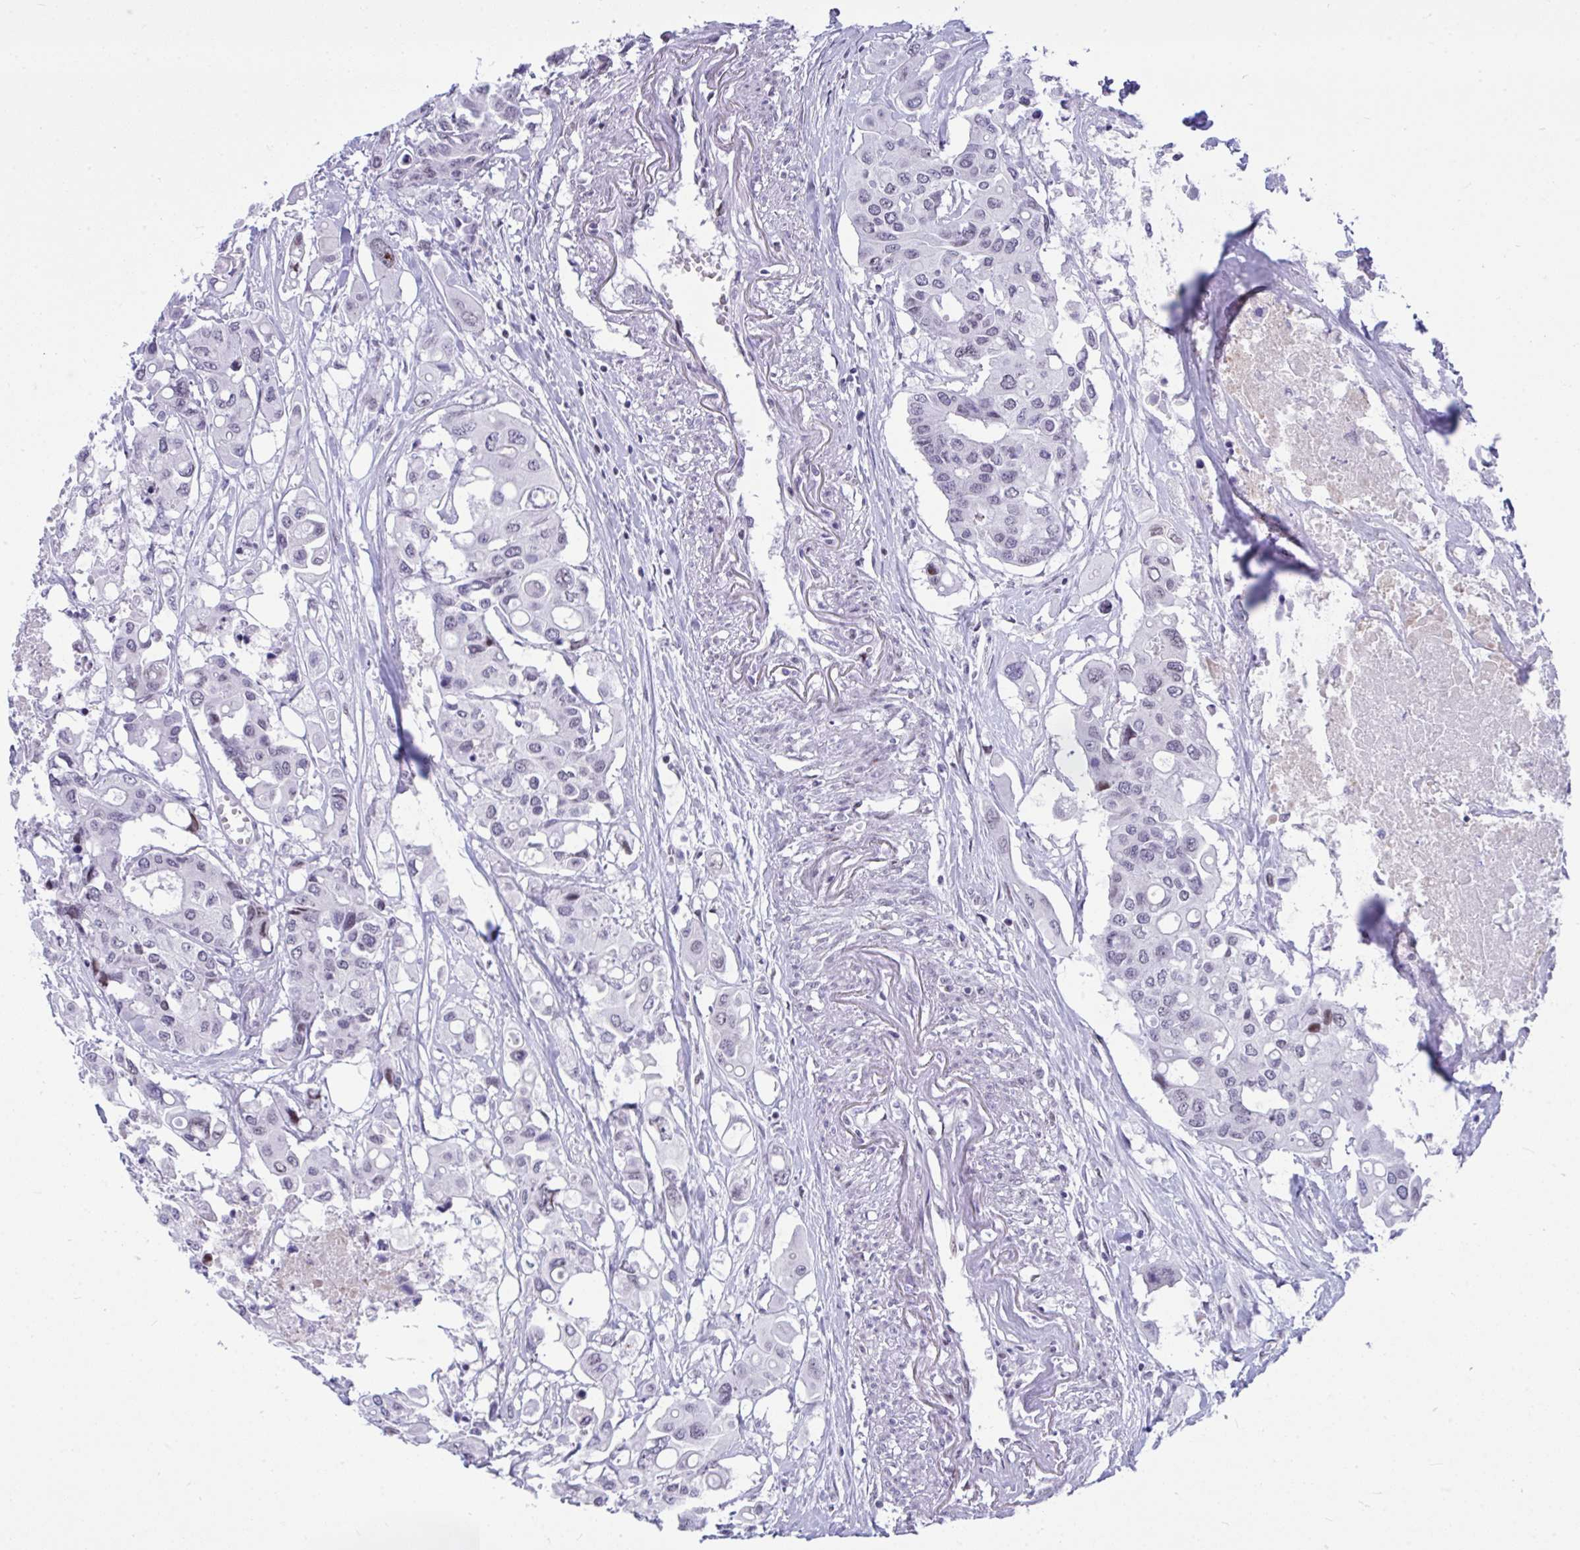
{"staining": {"intensity": "negative", "quantity": "none", "location": "none"}, "tissue": "colorectal cancer", "cell_type": "Tumor cells", "image_type": "cancer", "snomed": [{"axis": "morphology", "description": "Adenocarcinoma, NOS"}, {"axis": "topography", "description": "Colon"}], "caption": "Immunohistochemistry of colorectal cancer exhibits no staining in tumor cells. (Stains: DAB immunohistochemistry with hematoxylin counter stain, Microscopy: brightfield microscopy at high magnification).", "gene": "ZFHX3", "patient": {"sex": "male", "age": 77}}